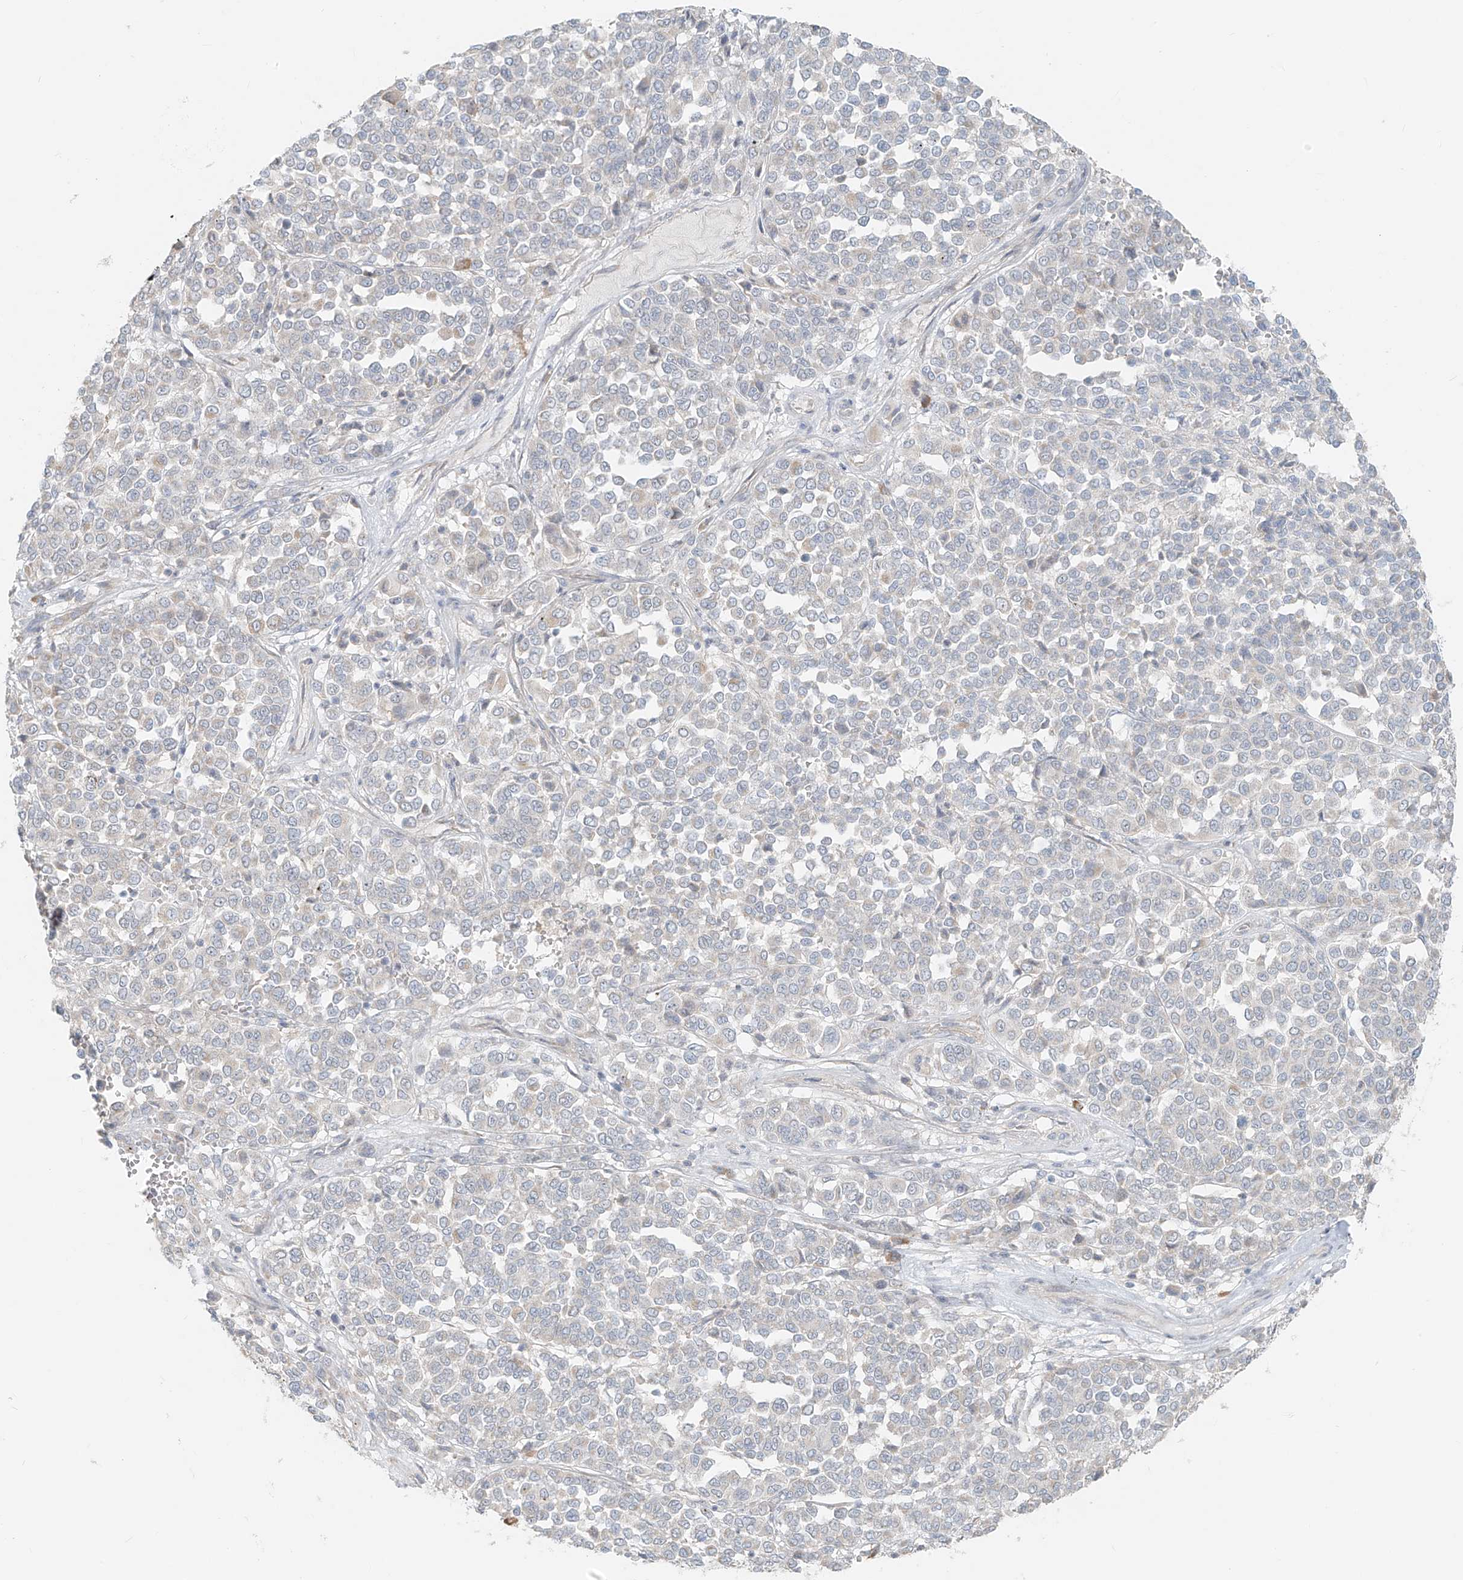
{"staining": {"intensity": "negative", "quantity": "none", "location": "none"}, "tissue": "melanoma", "cell_type": "Tumor cells", "image_type": "cancer", "snomed": [{"axis": "morphology", "description": "Malignant melanoma, Metastatic site"}, {"axis": "topography", "description": "Pancreas"}], "caption": "Immunohistochemistry of human melanoma displays no expression in tumor cells.", "gene": "UST", "patient": {"sex": "female", "age": 30}}